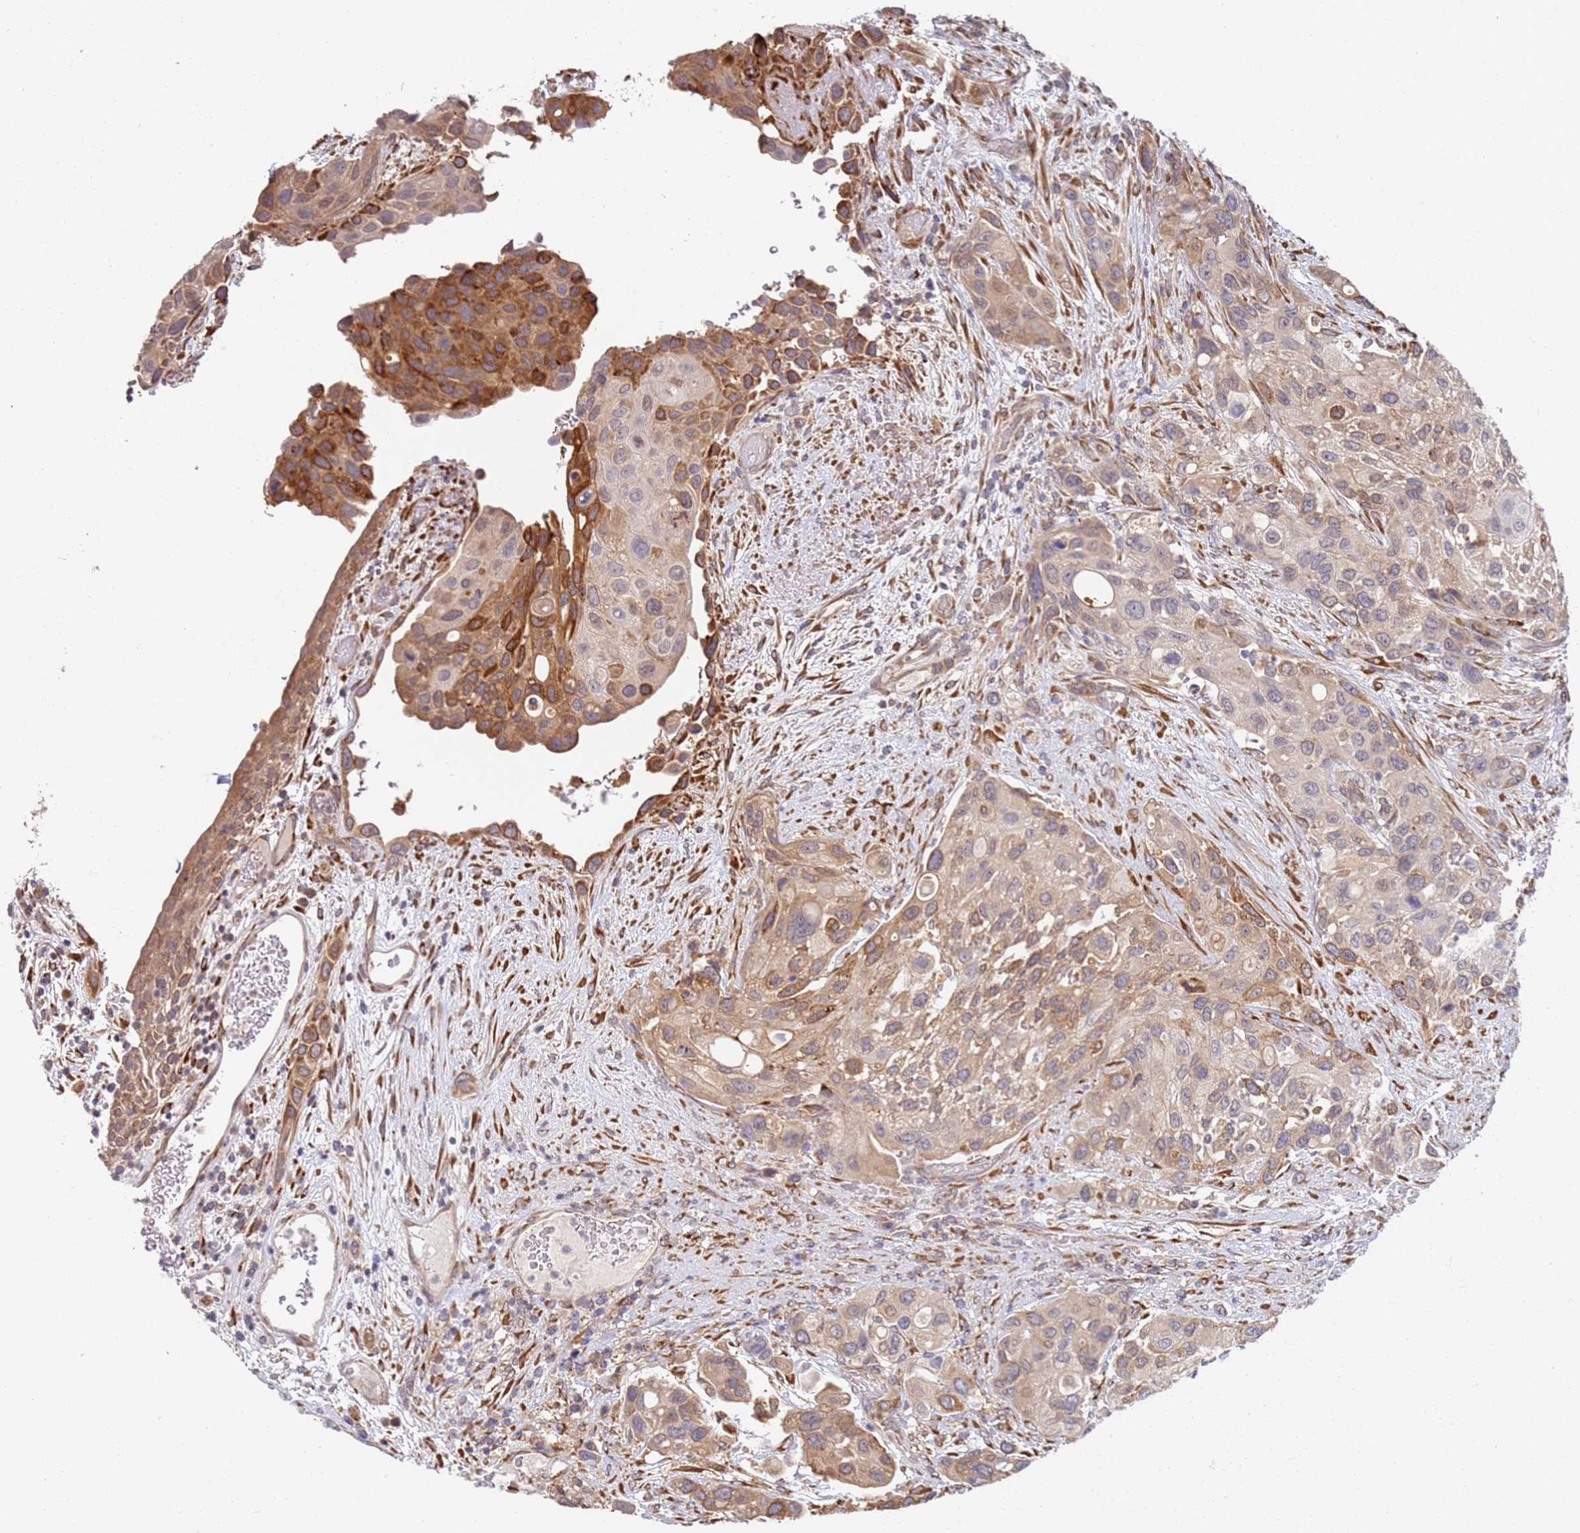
{"staining": {"intensity": "moderate", "quantity": "25%-75%", "location": "cytoplasmic/membranous"}, "tissue": "urothelial cancer", "cell_type": "Tumor cells", "image_type": "cancer", "snomed": [{"axis": "morphology", "description": "Normal tissue, NOS"}, {"axis": "morphology", "description": "Urothelial carcinoma, High grade"}, {"axis": "topography", "description": "Vascular tissue"}, {"axis": "topography", "description": "Urinary bladder"}], "caption": "Brown immunohistochemical staining in urothelial cancer displays moderate cytoplasmic/membranous staining in approximately 25%-75% of tumor cells.", "gene": "VRK2", "patient": {"sex": "female", "age": 56}}